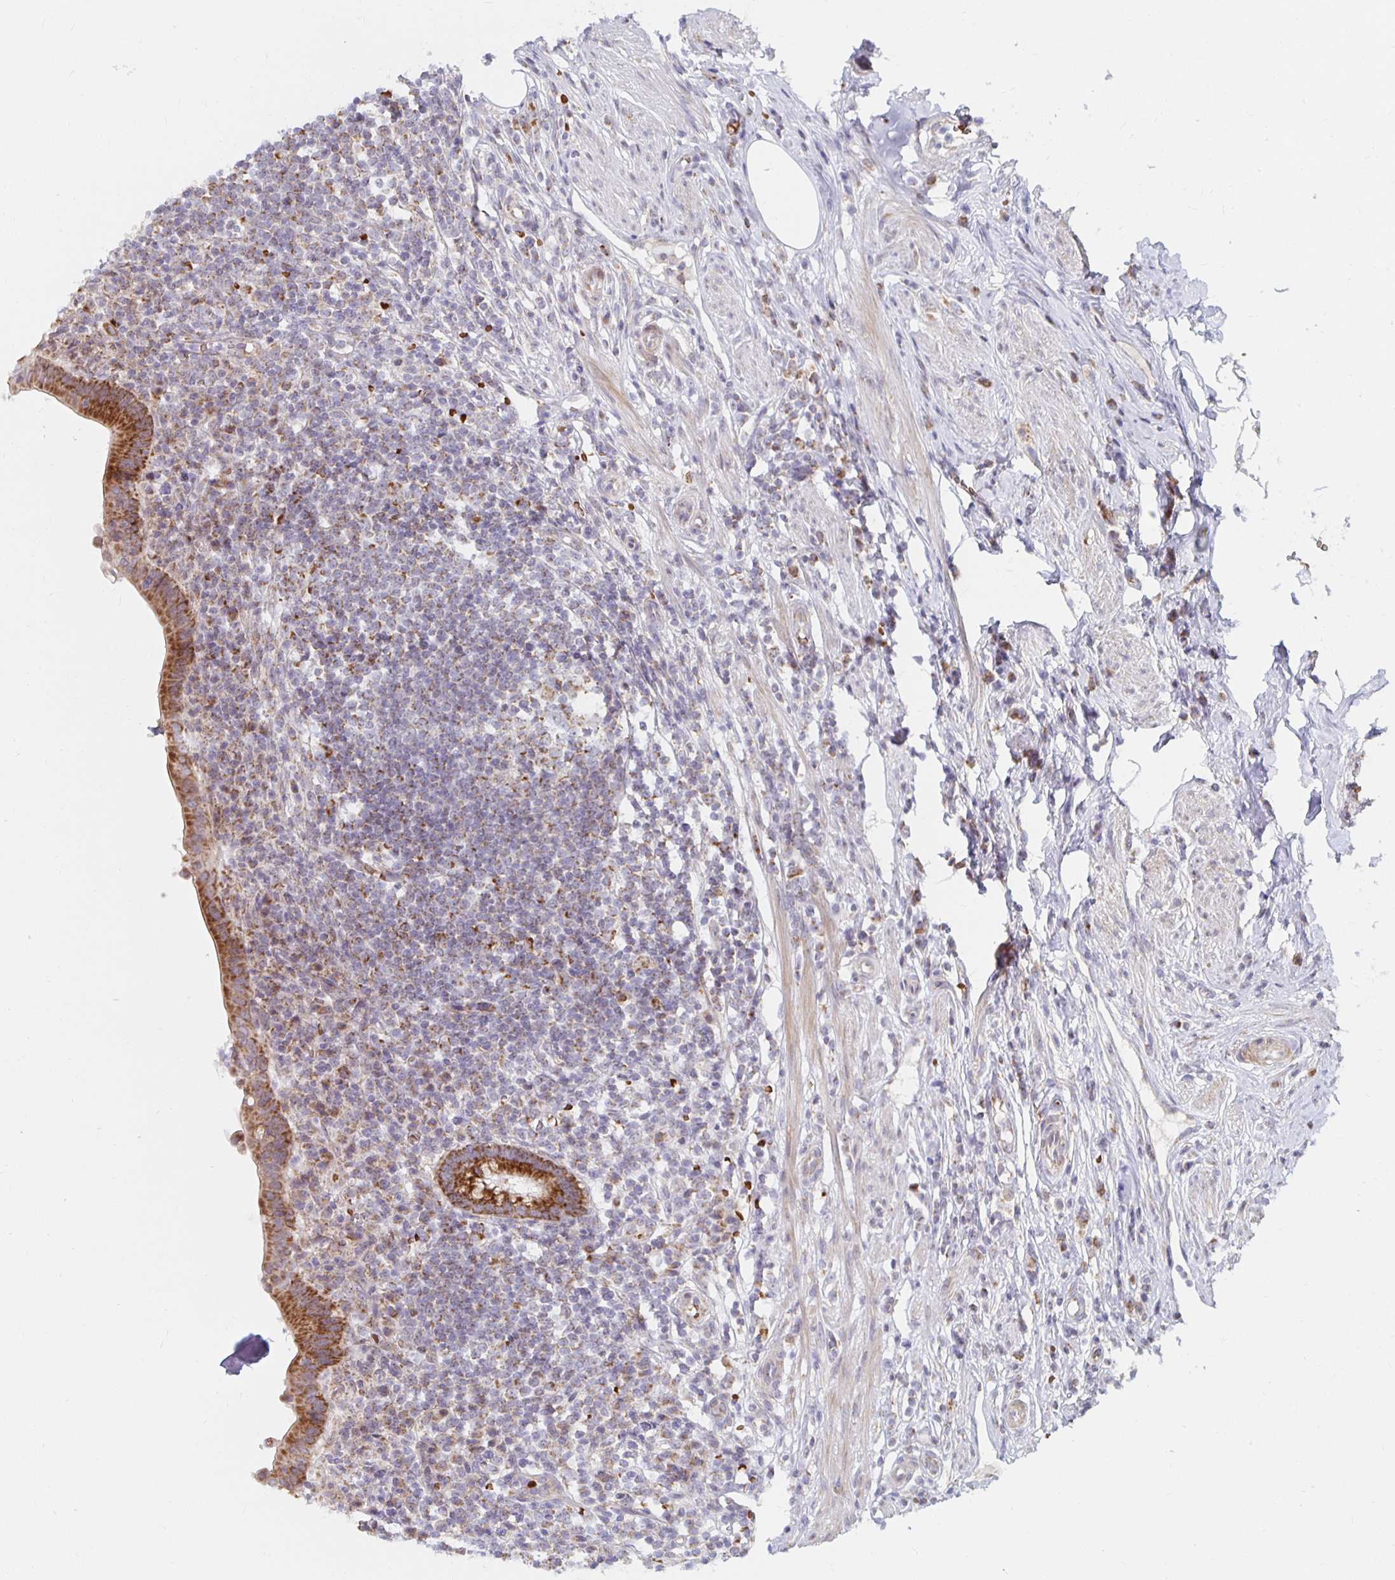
{"staining": {"intensity": "strong", "quantity": ">75%", "location": "cytoplasmic/membranous"}, "tissue": "appendix", "cell_type": "Glandular cells", "image_type": "normal", "snomed": [{"axis": "morphology", "description": "Normal tissue, NOS"}, {"axis": "topography", "description": "Appendix"}], "caption": "A micrograph of human appendix stained for a protein shows strong cytoplasmic/membranous brown staining in glandular cells.", "gene": "MRPL28", "patient": {"sex": "female", "age": 56}}